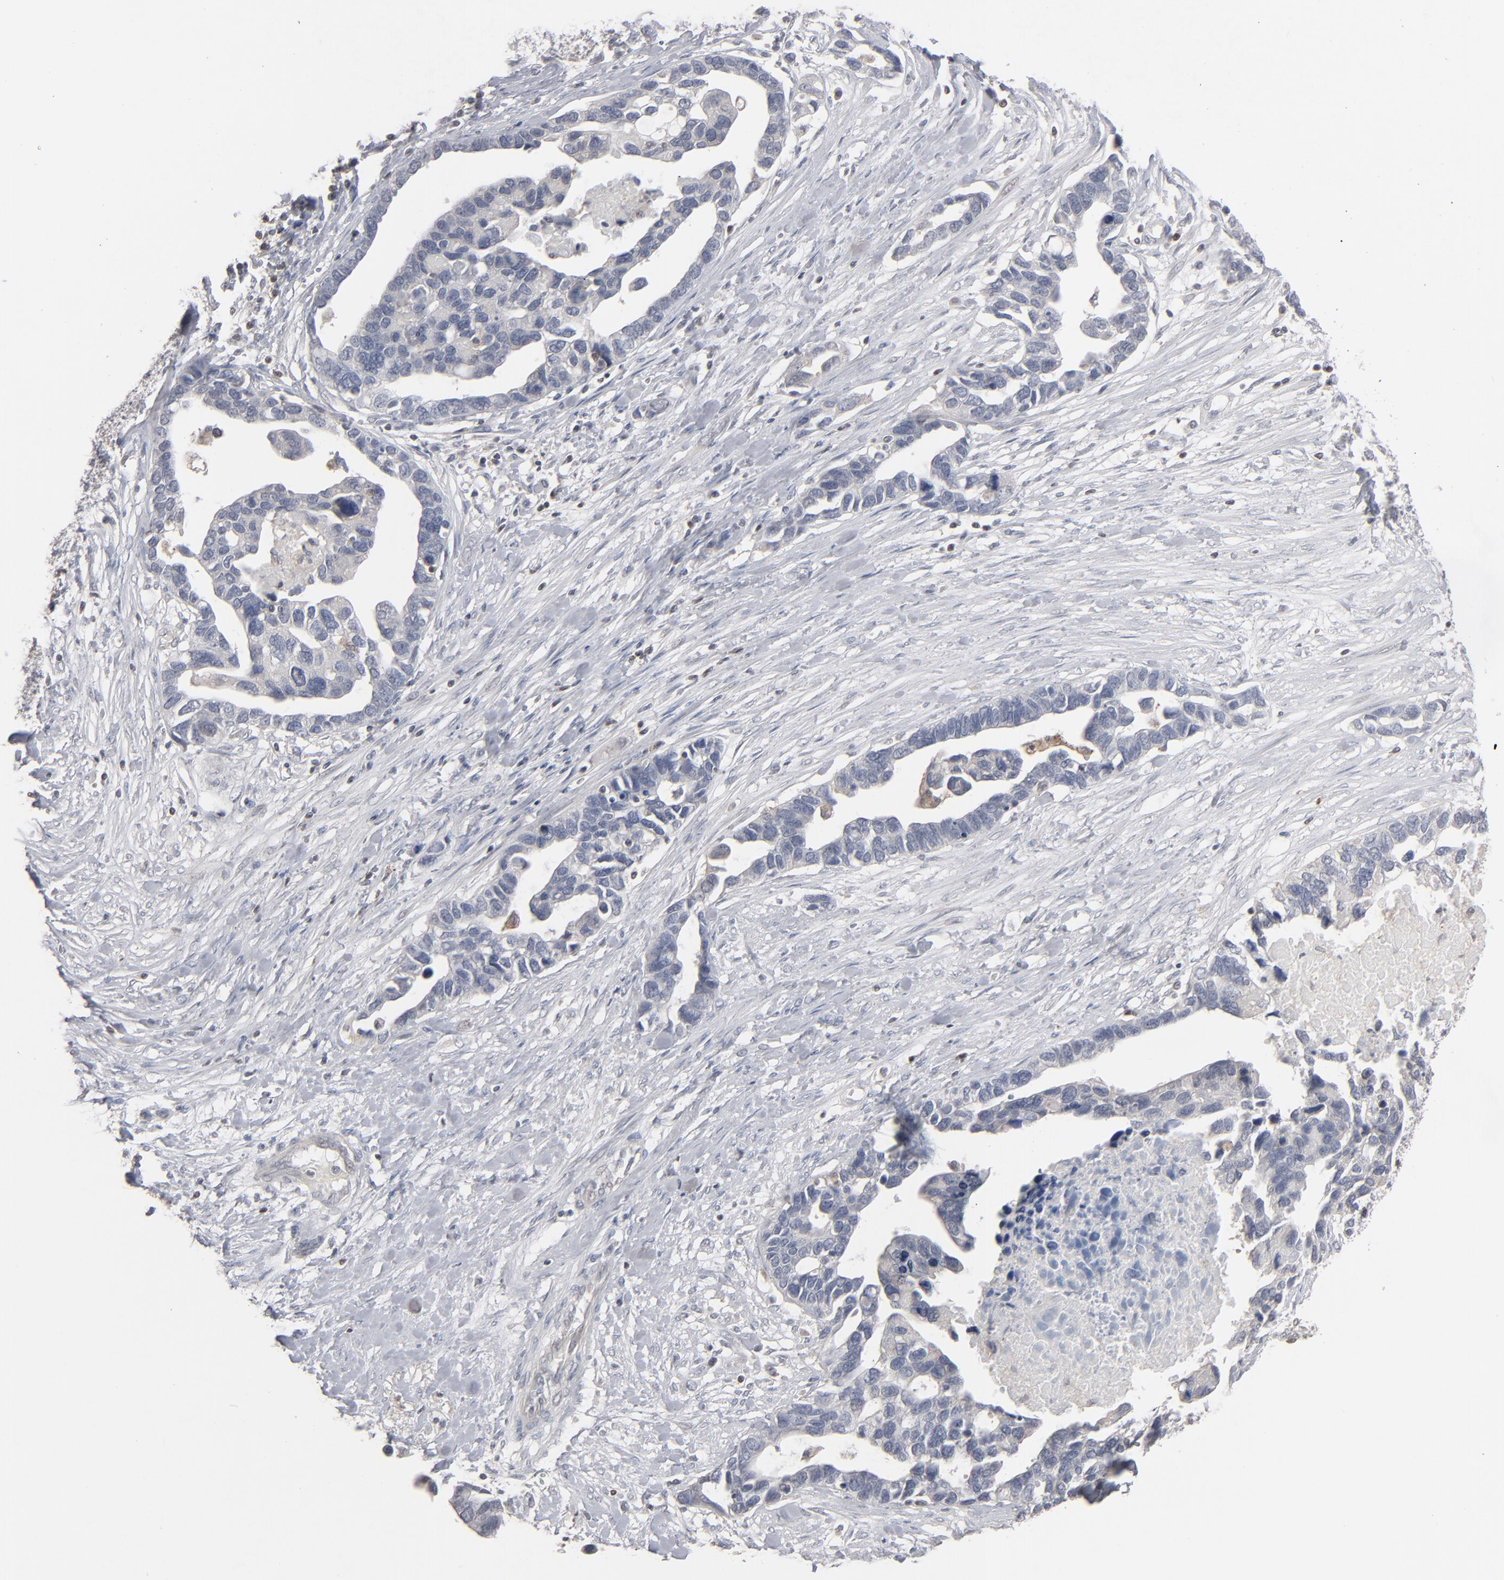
{"staining": {"intensity": "negative", "quantity": "none", "location": "none"}, "tissue": "ovarian cancer", "cell_type": "Tumor cells", "image_type": "cancer", "snomed": [{"axis": "morphology", "description": "Cystadenocarcinoma, serous, NOS"}, {"axis": "topography", "description": "Ovary"}], "caption": "An image of human ovarian serous cystadenocarcinoma is negative for staining in tumor cells.", "gene": "STAT4", "patient": {"sex": "female", "age": 54}}